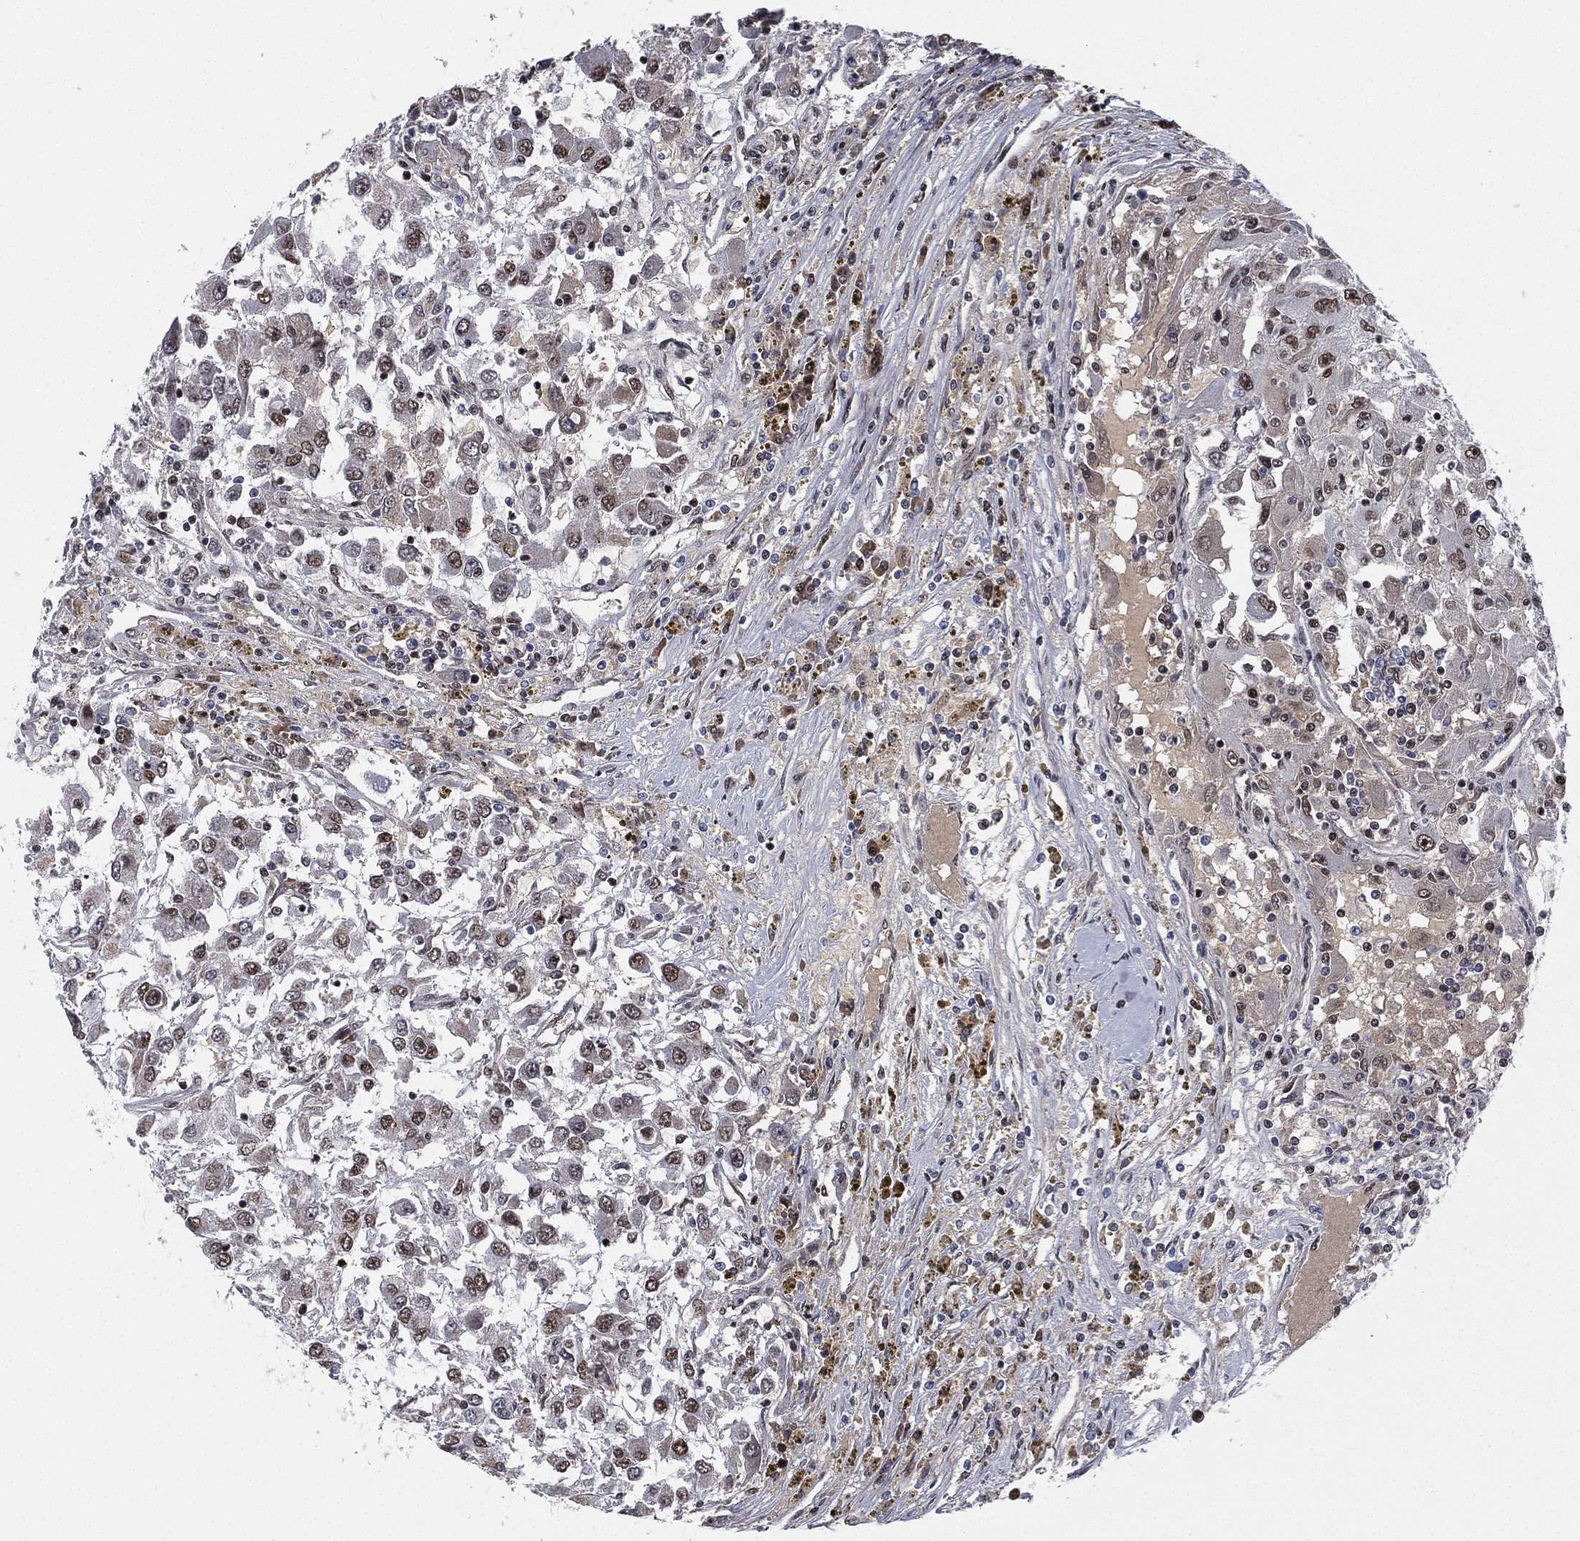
{"staining": {"intensity": "moderate", "quantity": "<25%", "location": "nuclear"}, "tissue": "renal cancer", "cell_type": "Tumor cells", "image_type": "cancer", "snomed": [{"axis": "morphology", "description": "Adenocarcinoma, NOS"}, {"axis": "topography", "description": "Kidney"}], "caption": "Brown immunohistochemical staining in adenocarcinoma (renal) shows moderate nuclear staining in approximately <25% of tumor cells.", "gene": "RTF1", "patient": {"sex": "female", "age": 67}}